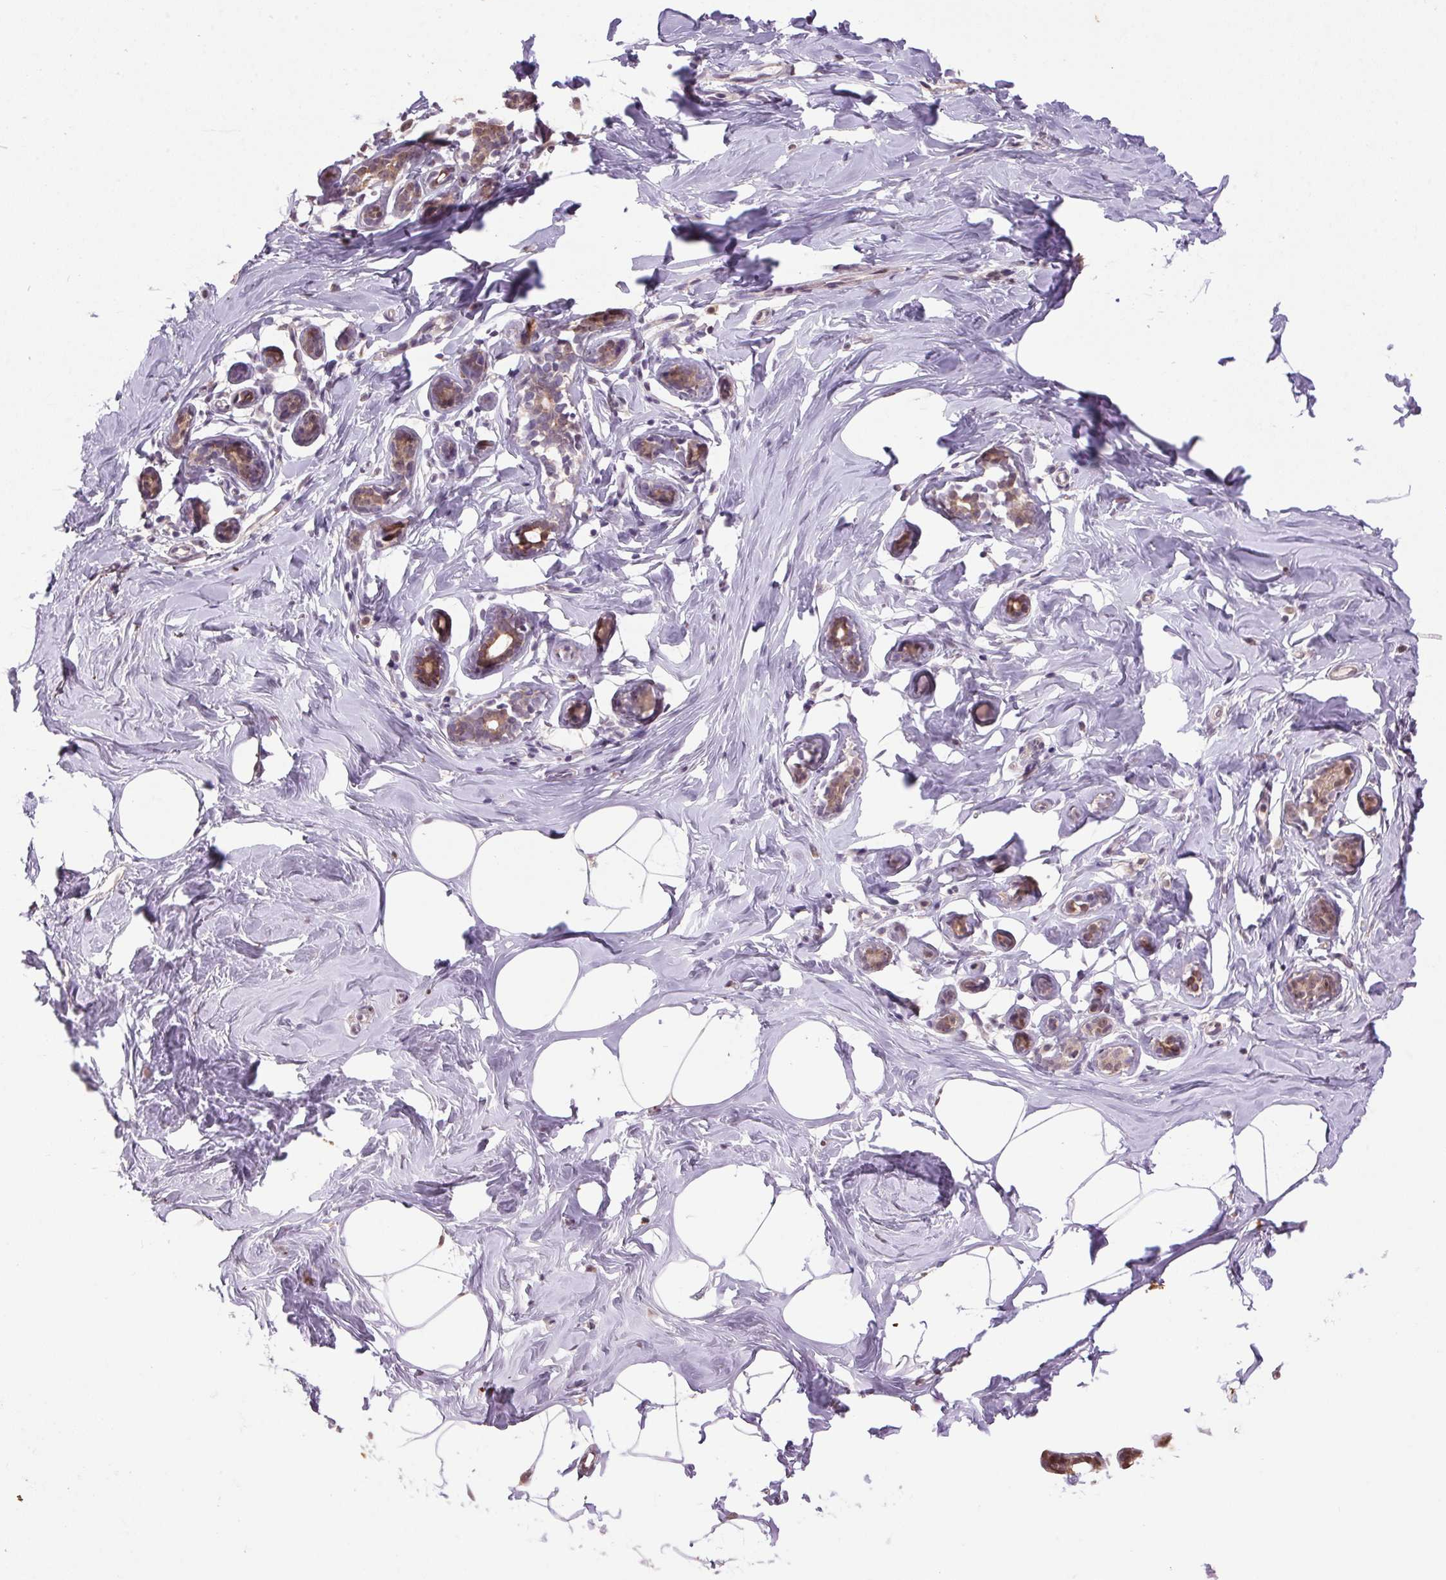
{"staining": {"intensity": "weak", "quantity": "25%-75%", "location": "nuclear"}, "tissue": "breast", "cell_type": "Adipocytes", "image_type": "normal", "snomed": [{"axis": "morphology", "description": "Normal tissue, NOS"}, {"axis": "topography", "description": "Breast"}], "caption": "Immunohistochemical staining of unremarkable human breast displays low levels of weak nuclear expression in about 25%-75% of adipocytes. (DAB (3,3'-diaminobenzidine) IHC, brown staining for protein, blue staining for nuclei).", "gene": "VWA3B", "patient": {"sex": "female", "age": 32}}